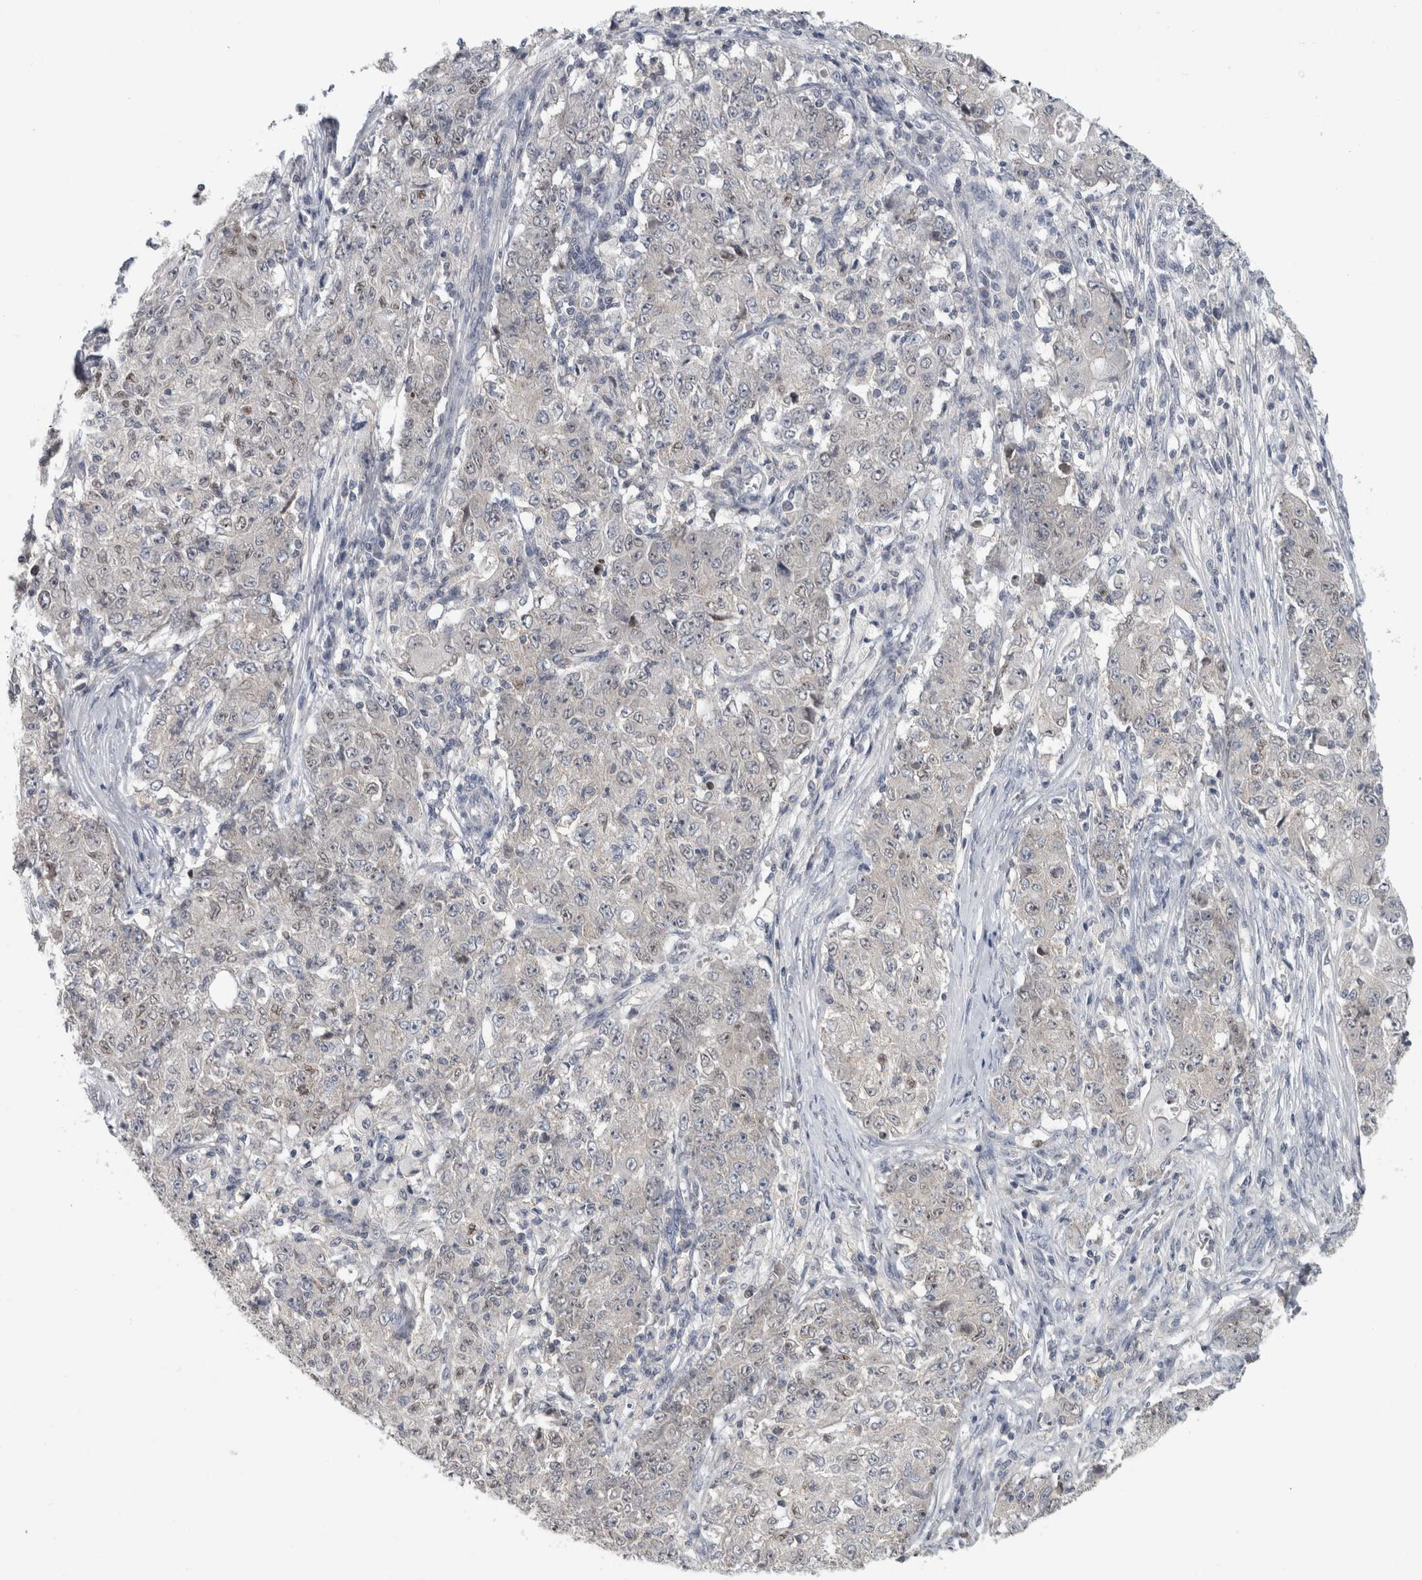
{"staining": {"intensity": "moderate", "quantity": "<25%", "location": "nuclear"}, "tissue": "ovarian cancer", "cell_type": "Tumor cells", "image_type": "cancer", "snomed": [{"axis": "morphology", "description": "Carcinoma, endometroid"}, {"axis": "topography", "description": "Ovary"}], "caption": "Immunohistochemical staining of ovarian cancer (endometroid carcinoma) displays moderate nuclear protein staining in approximately <25% of tumor cells.", "gene": "RBM28", "patient": {"sex": "female", "age": 42}}